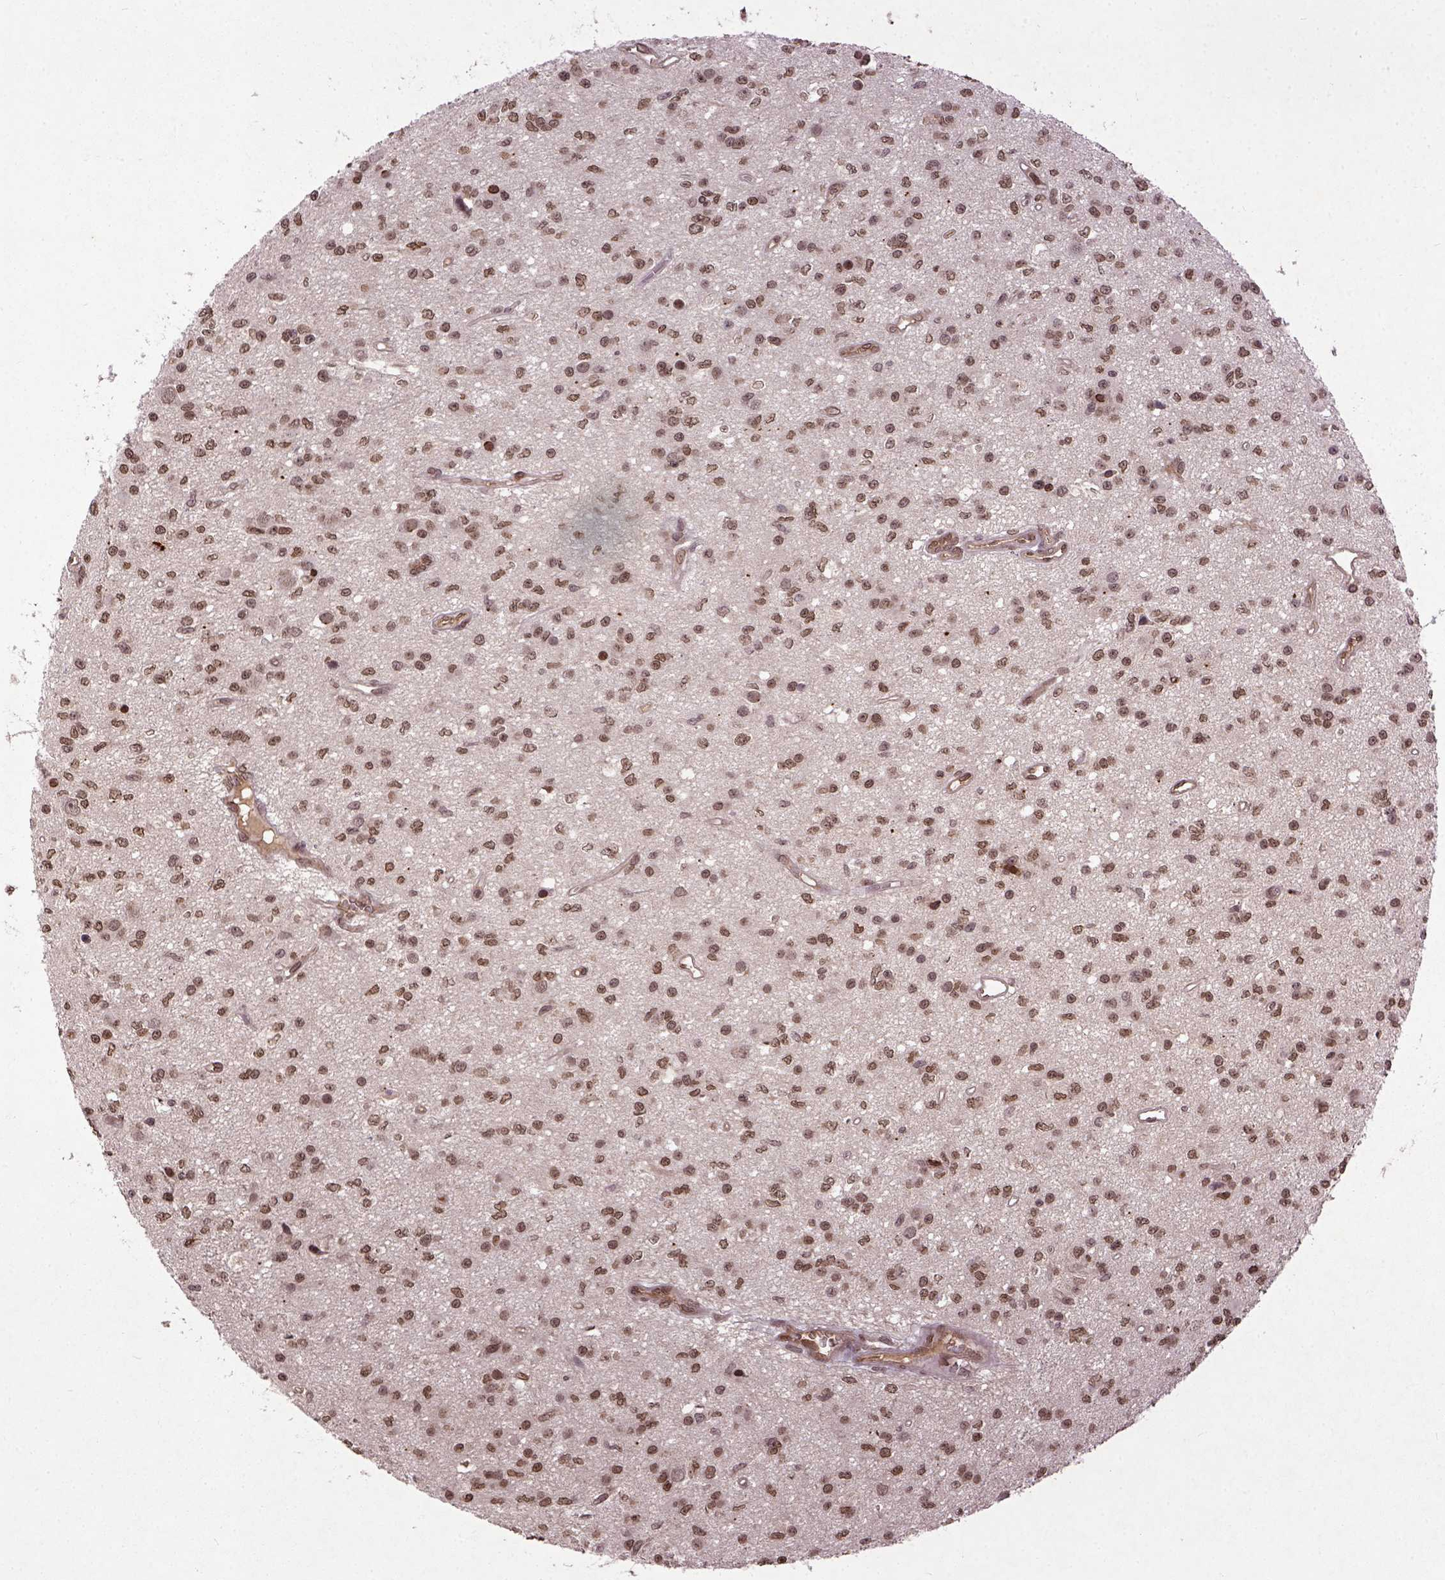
{"staining": {"intensity": "moderate", "quantity": ">75%", "location": "nuclear"}, "tissue": "glioma", "cell_type": "Tumor cells", "image_type": "cancer", "snomed": [{"axis": "morphology", "description": "Glioma, malignant, Low grade"}, {"axis": "topography", "description": "Brain"}], "caption": "Immunohistochemical staining of glioma shows medium levels of moderate nuclear expression in about >75% of tumor cells.", "gene": "BANF1", "patient": {"sex": "female", "age": 45}}